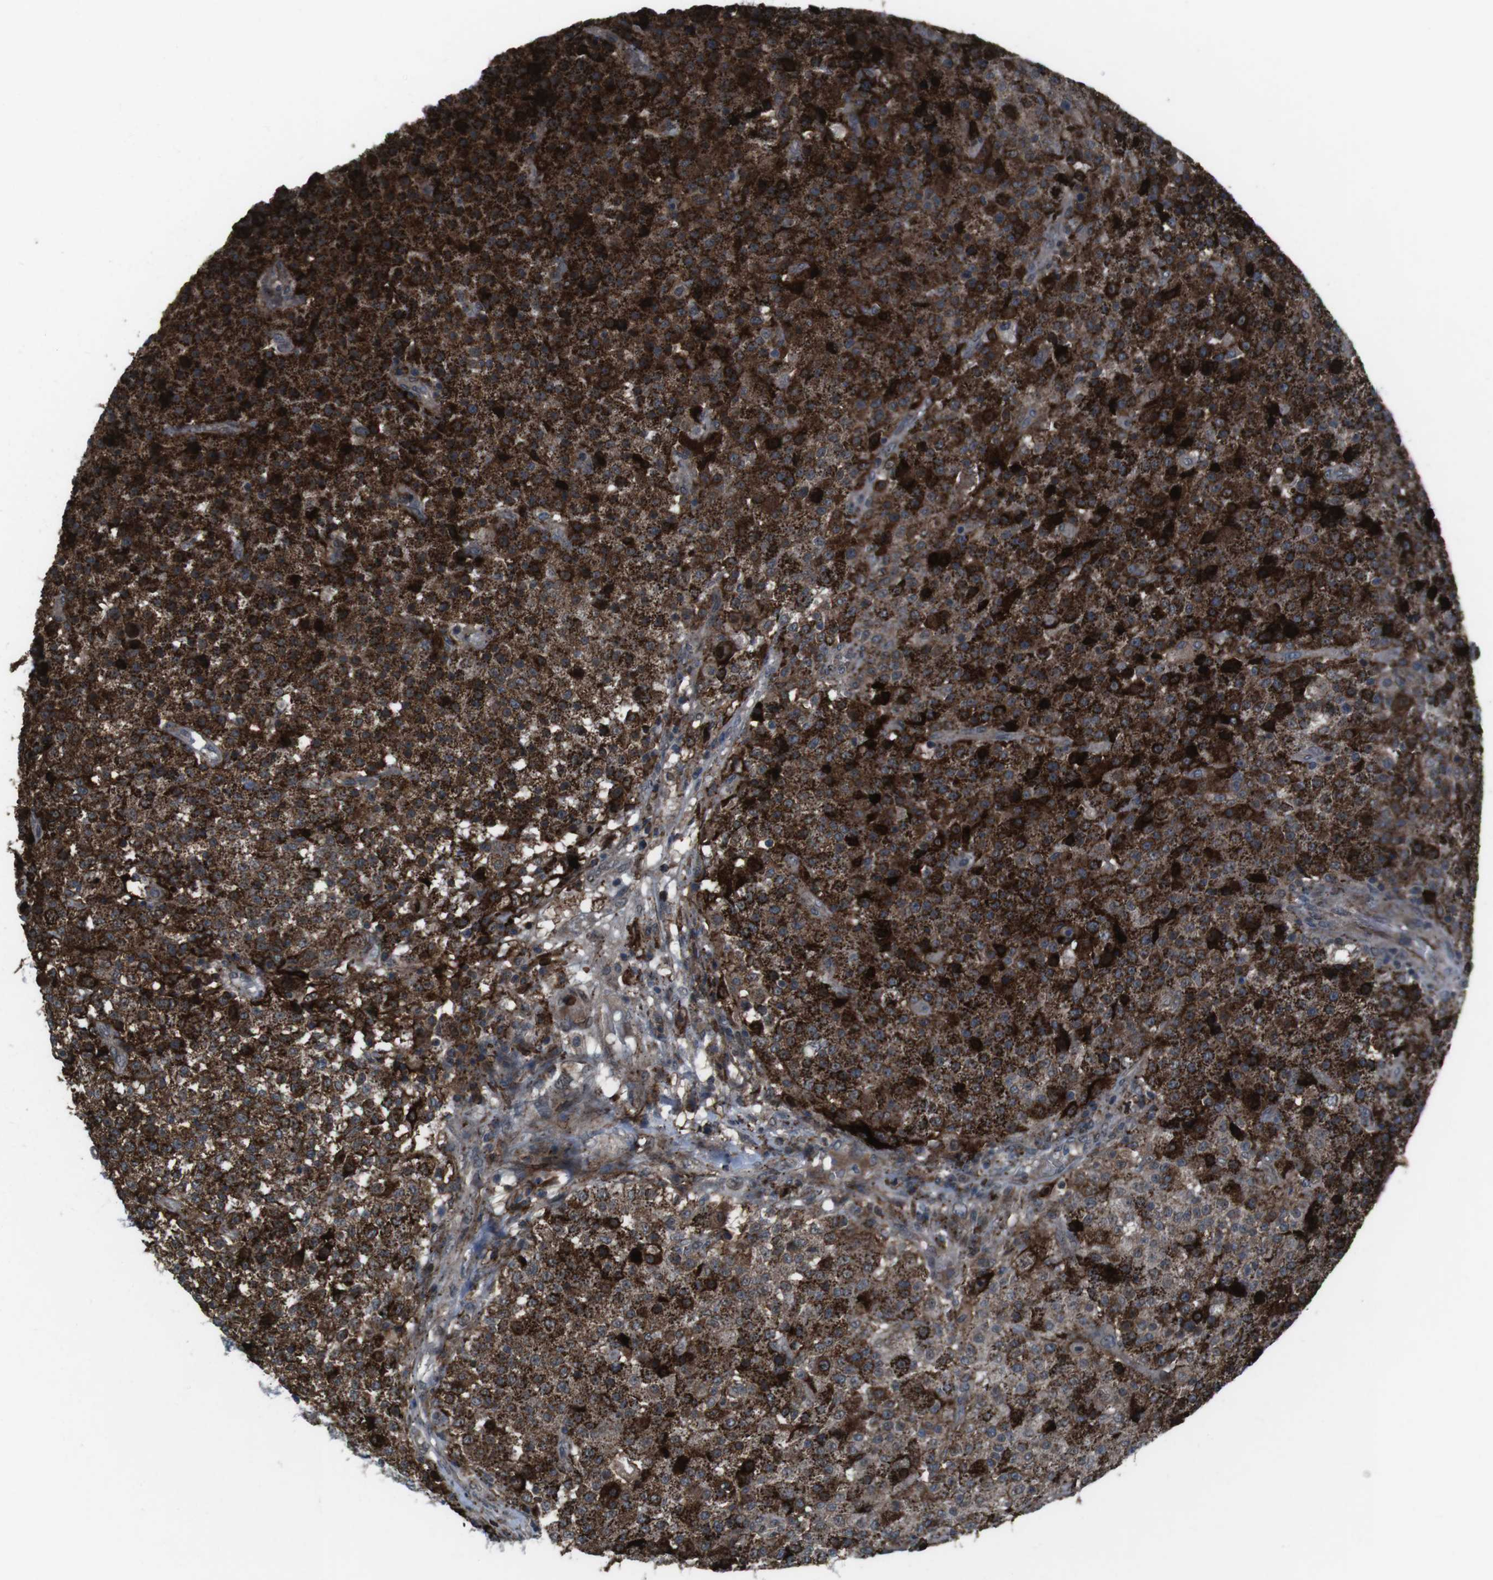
{"staining": {"intensity": "strong", "quantity": ">75%", "location": "cytoplasmic/membranous"}, "tissue": "testis cancer", "cell_type": "Tumor cells", "image_type": "cancer", "snomed": [{"axis": "morphology", "description": "Seminoma, NOS"}, {"axis": "topography", "description": "Testis"}], "caption": "Tumor cells demonstrate high levels of strong cytoplasmic/membranous expression in approximately >75% of cells in human testis seminoma. The protein of interest is shown in brown color, while the nuclei are stained blue.", "gene": "GDF10", "patient": {"sex": "male", "age": 59}}